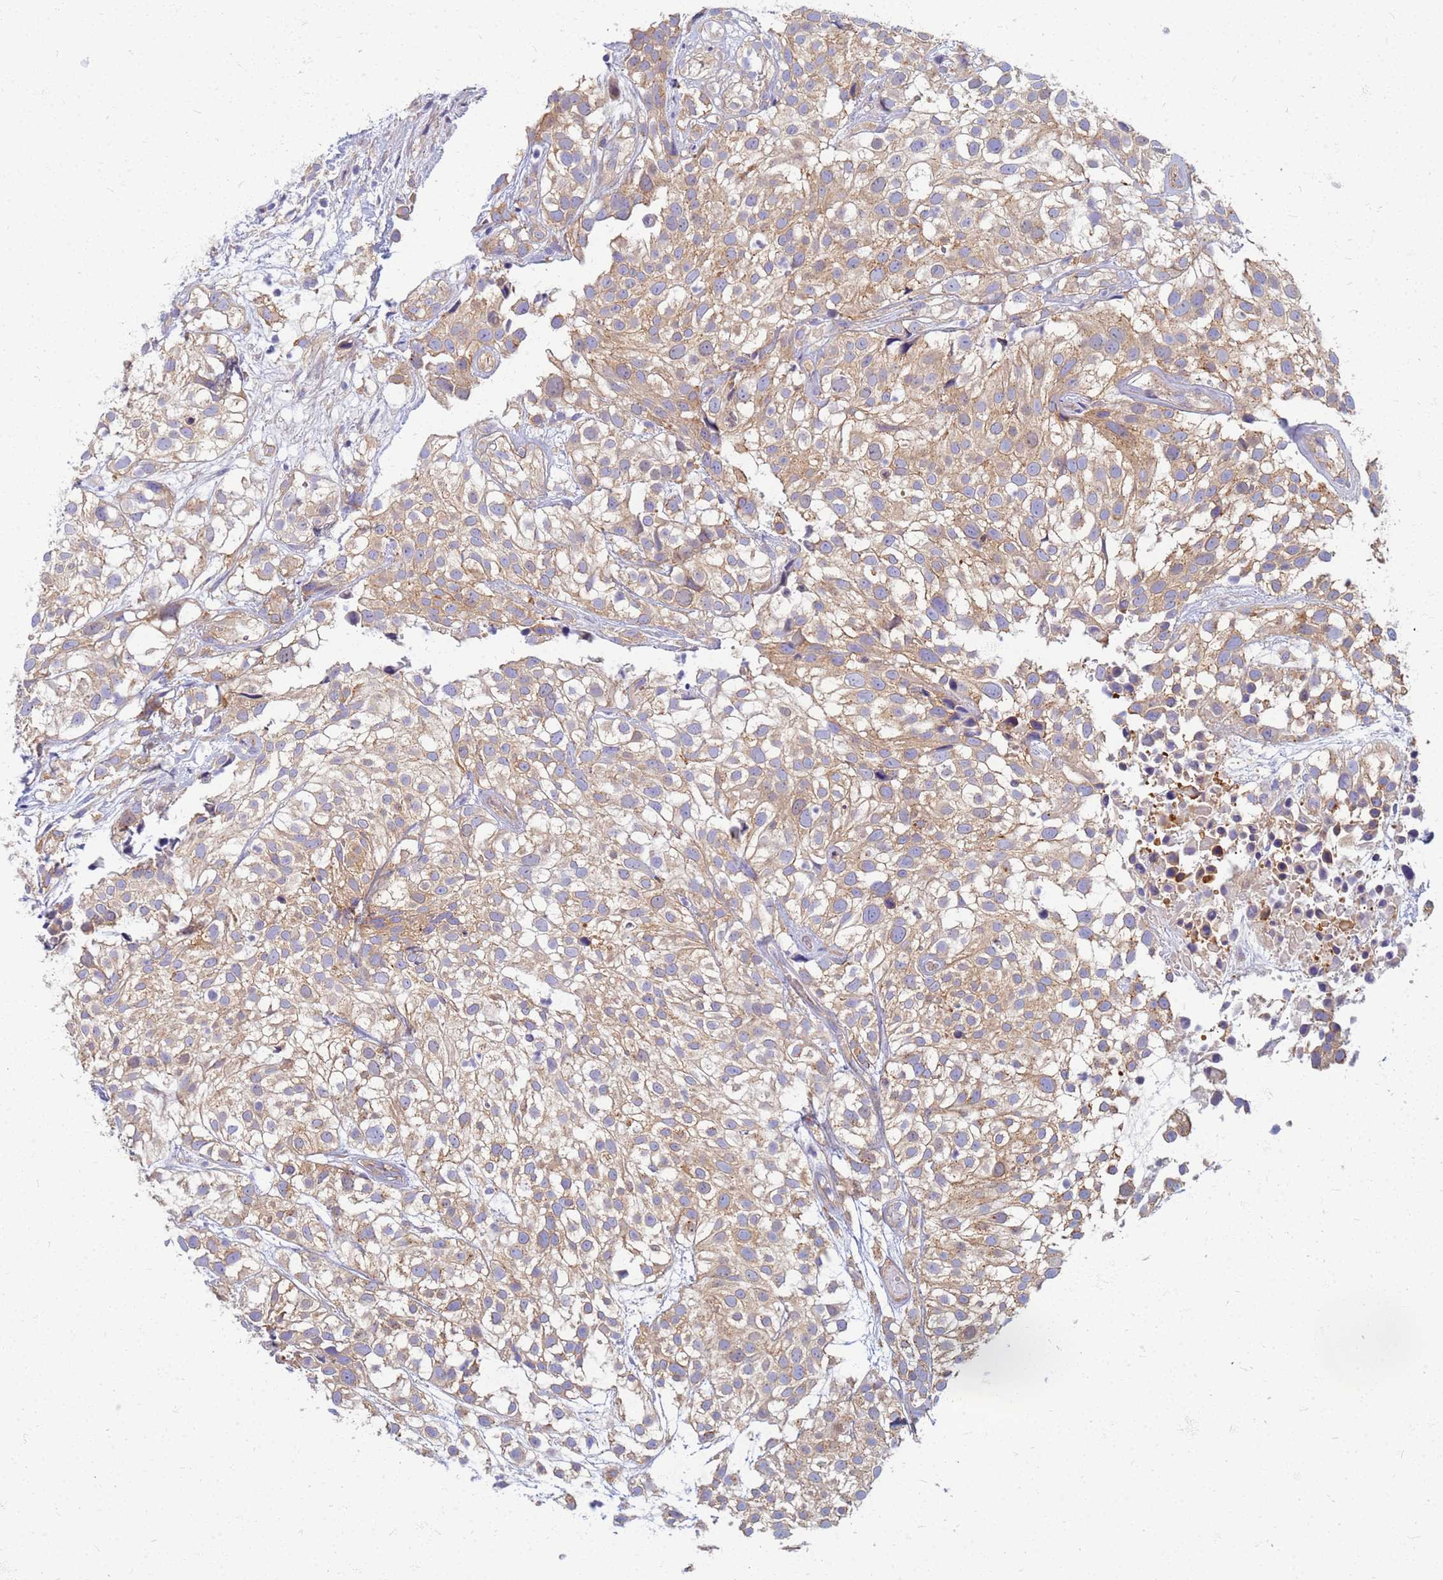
{"staining": {"intensity": "moderate", "quantity": ">75%", "location": "cytoplasmic/membranous"}, "tissue": "urothelial cancer", "cell_type": "Tumor cells", "image_type": "cancer", "snomed": [{"axis": "morphology", "description": "Urothelial carcinoma, High grade"}, {"axis": "topography", "description": "Urinary bladder"}], "caption": "Moderate cytoplasmic/membranous protein positivity is identified in approximately >75% of tumor cells in urothelial cancer.", "gene": "EEA1", "patient": {"sex": "male", "age": 56}}